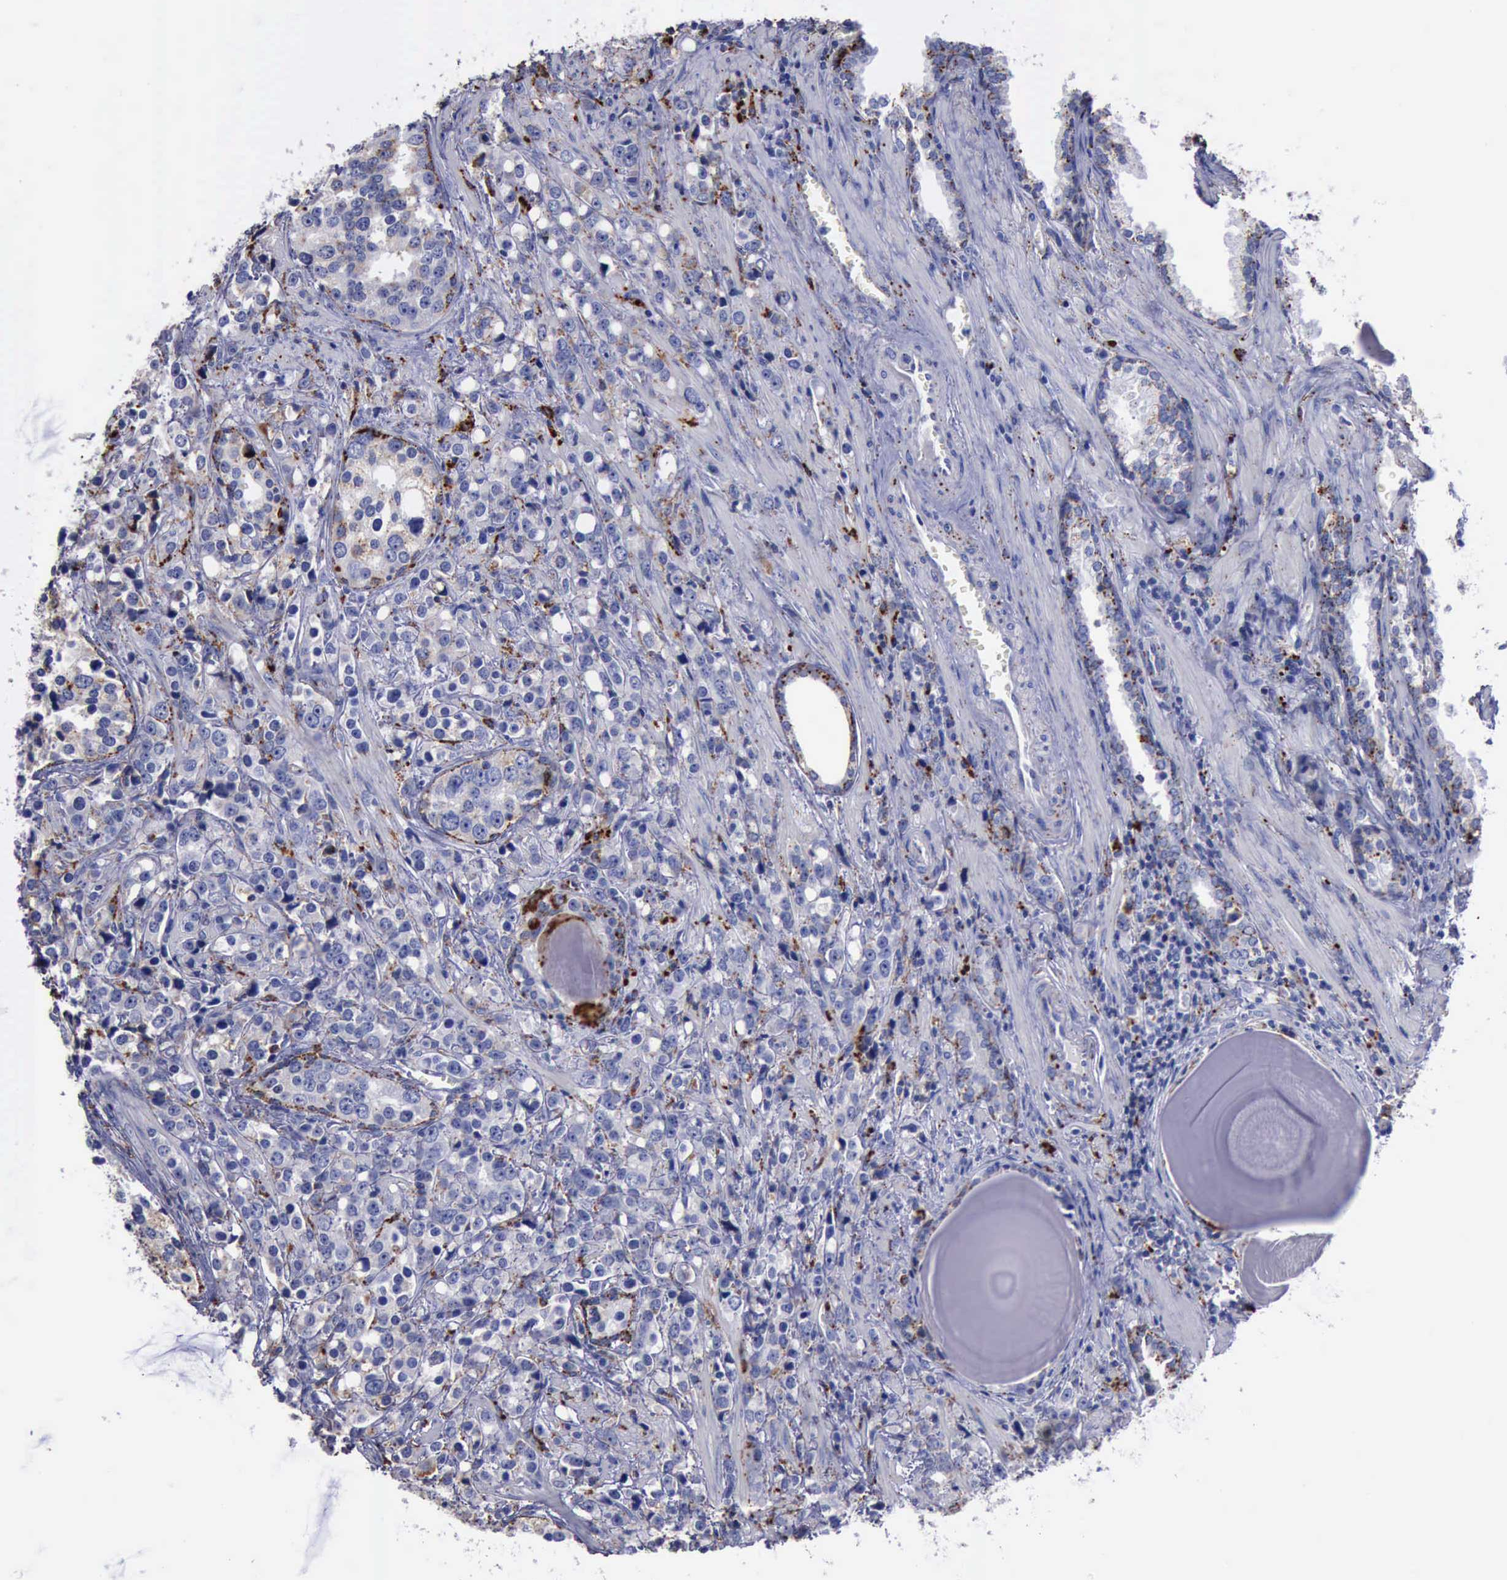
{"staining": {"intensity": "weak", "quantity": "<25%", "location": "cytoplasmic/membranous"}, "tissue": "prostate cancer", "cell_type": "Tumor cells", "image_type": "cancer", "snomed": [{"axis": "morphology", "description": "Adenocarcinoma, High grade"}, {"axis": "topography", "description": "Prostate"}], "caption": "Protein analysis of prostate cancer demonstrates no significant expression in tumor cells.", "gene": "CTSD", "patient": {"sex": "male", "age": 71}}